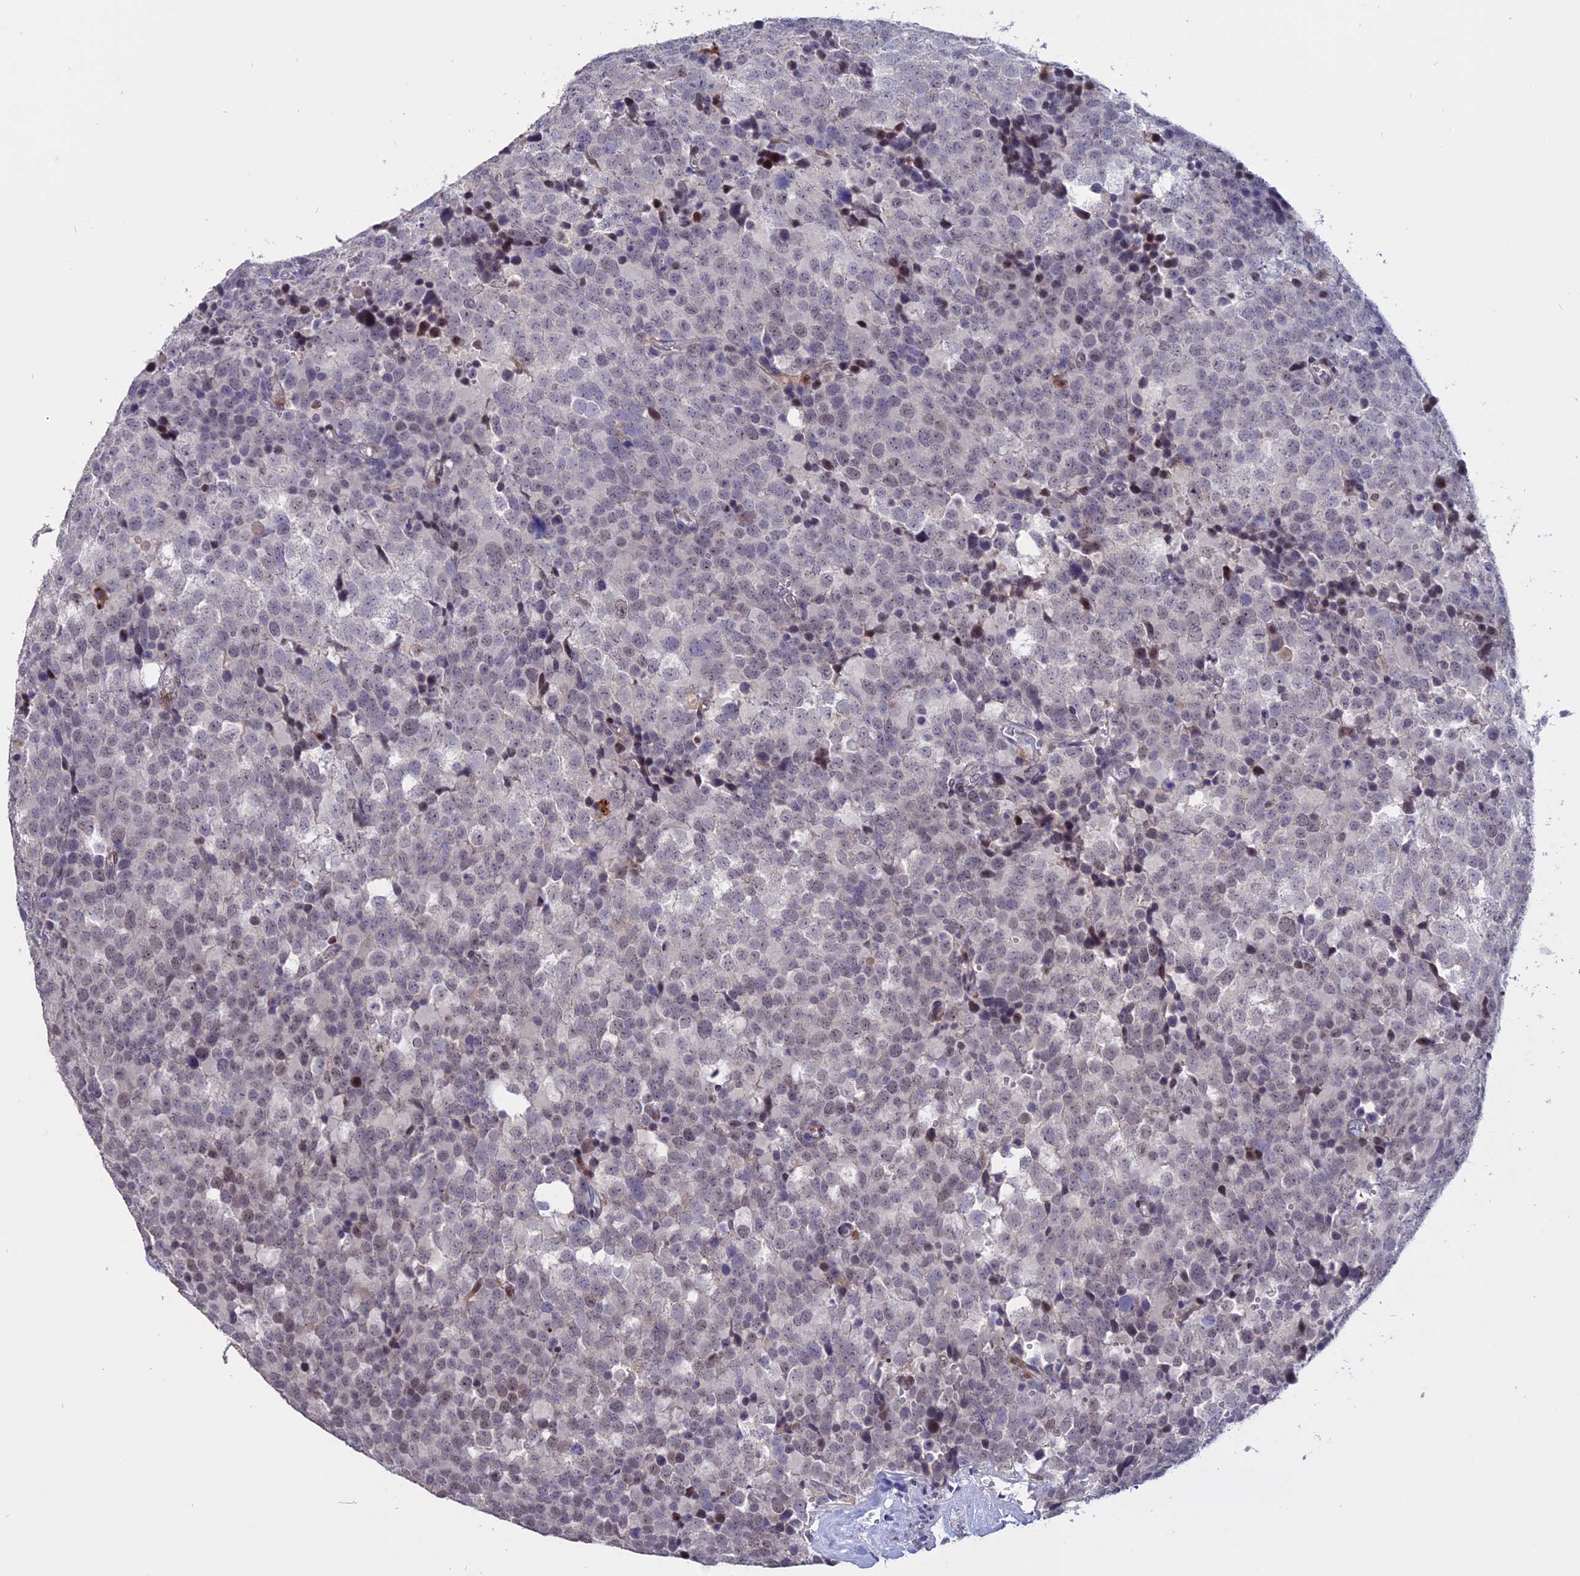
{"staining": {"intensity": "weak", "quantity": "<25%", "location": "nuclear"}, "tissue": "testis cancer", "cell_type": "Tumor cells", "image_type": "cancer", "snomed": [{"axis": "morphology", "description": "Seminoma, NOS"}, {"axis": "topography", "description": "Testis"}], "caption": "Micrograph shows no significant protein positivity in tumor cells of testis seminoma.", "gene": "TMEM263", "patient": {"sex": "male", "age": 71}}